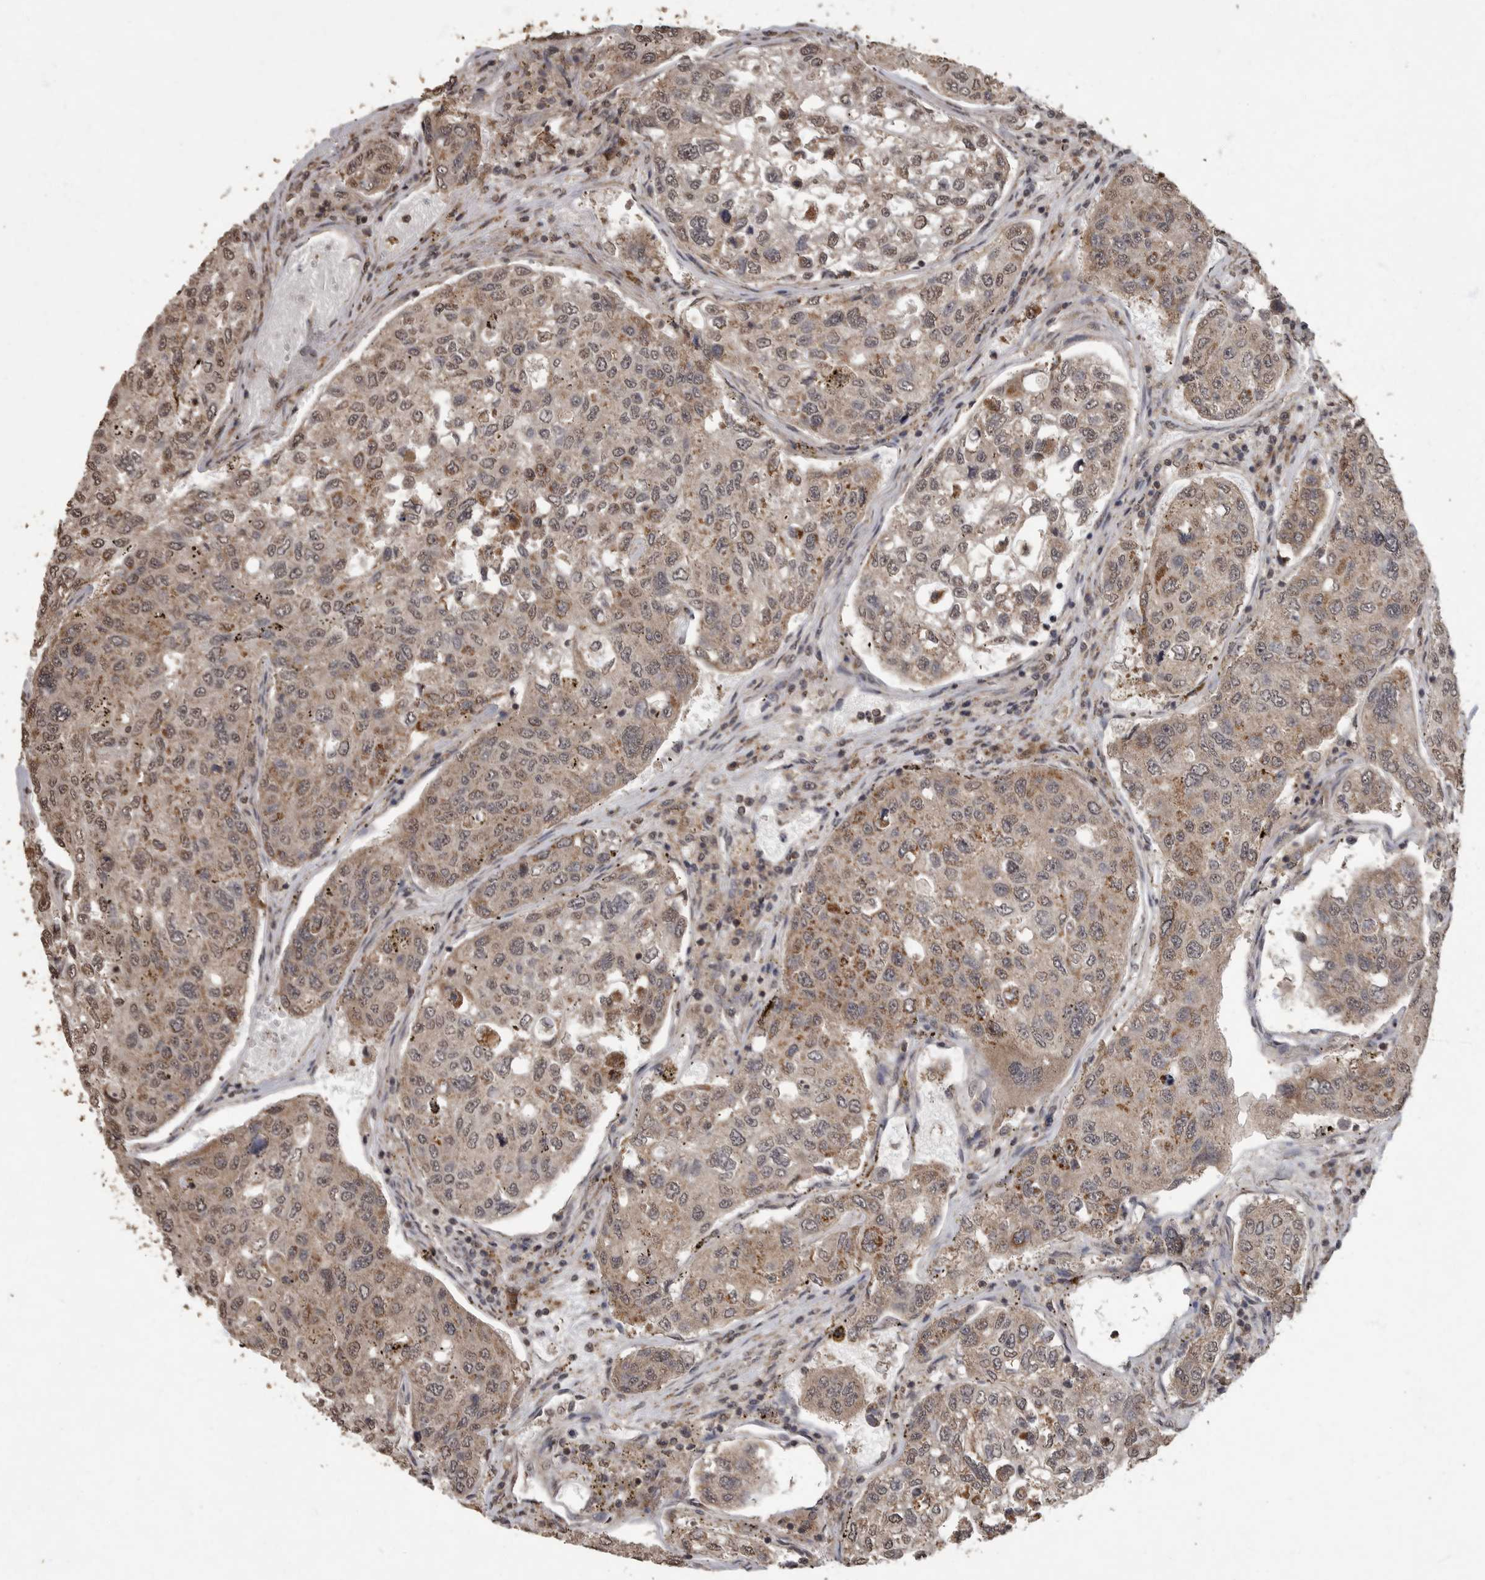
{"staining": {"intensity": "weak", "quantity": ">75%", "location": "cytoplasmic/membranous"}, "tissue": "urothelial cancer", "cell_type": "Tumor cells", "image_type": "cancer", "snomed": [{"axis": "morphology", "description": "Urothelial carcinoma, High grade"}, {"axis": "topography", "description": "Lymph node"}, {"axis": "topography", "description": "Urinary bladder"}], "caption": "Protein staining of urothelial cancer tissue reveals weak cytoplasmic/membranous staining in about >75% of tumor cells.", "gene": "MAFG", "patient": {"sex": "male", "age": 51}}